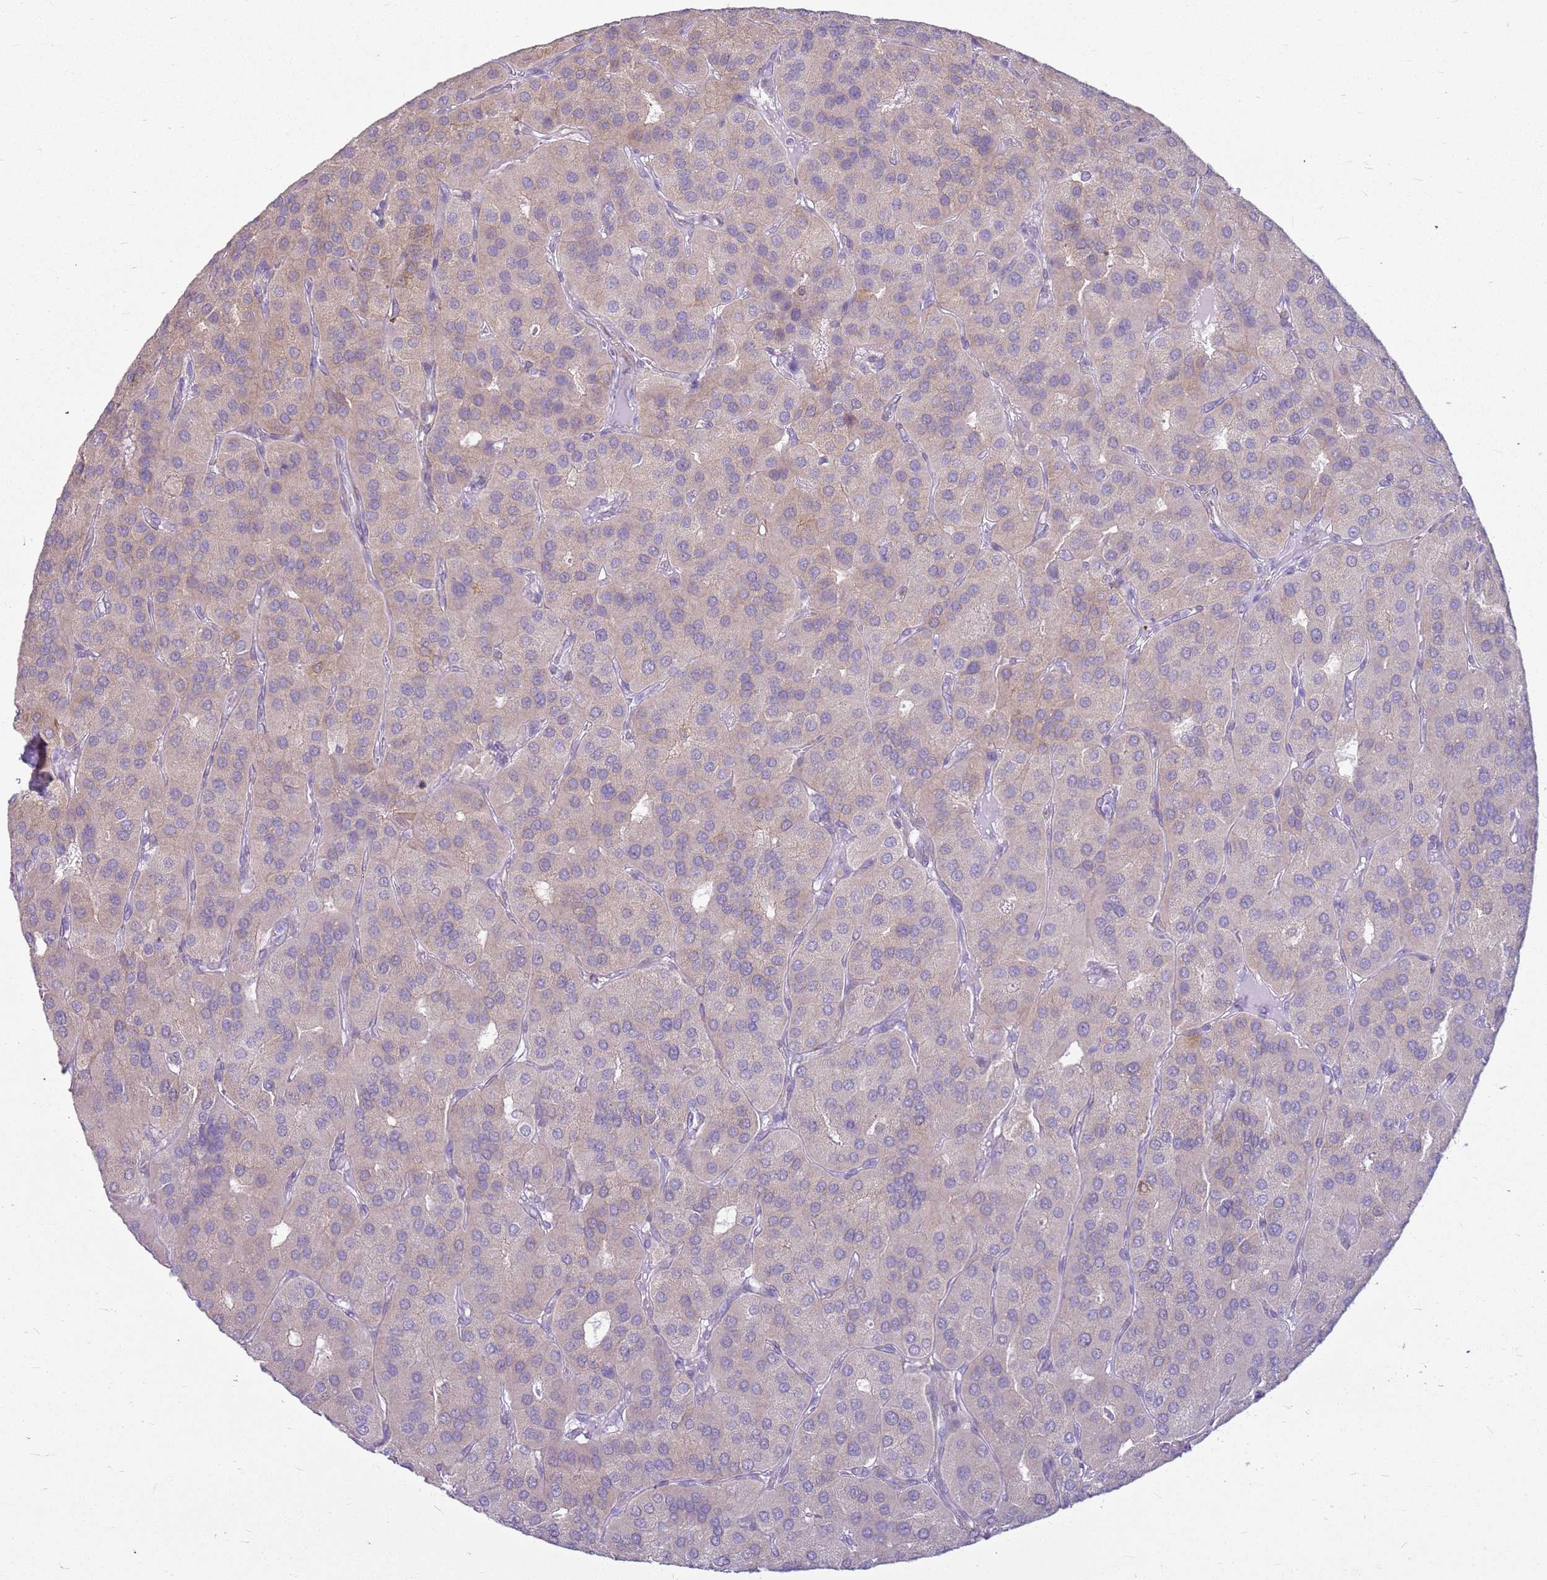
{"staining": {"intensity": "weak", "quantity": "<25%", "location": "cytoplasmic/membranous"}, "tissue": "parathyroid gland", "cell_type": "Glandular cells", "image_type": "normal", "snomed": [{"axis": "morphology", "description": "Normal tissue, NOS"}, {"axis": "morphology", "description": "Adenoma, NOS"}, {"axis": "topography", "description": "Parathyroid gland"}], "caption": "This is an IHC image of unremarkable parathyroid gland. There is no expression in glandular cells.", "gene": "HSPB1", "patient": {"sex": "female", "age": 86}}